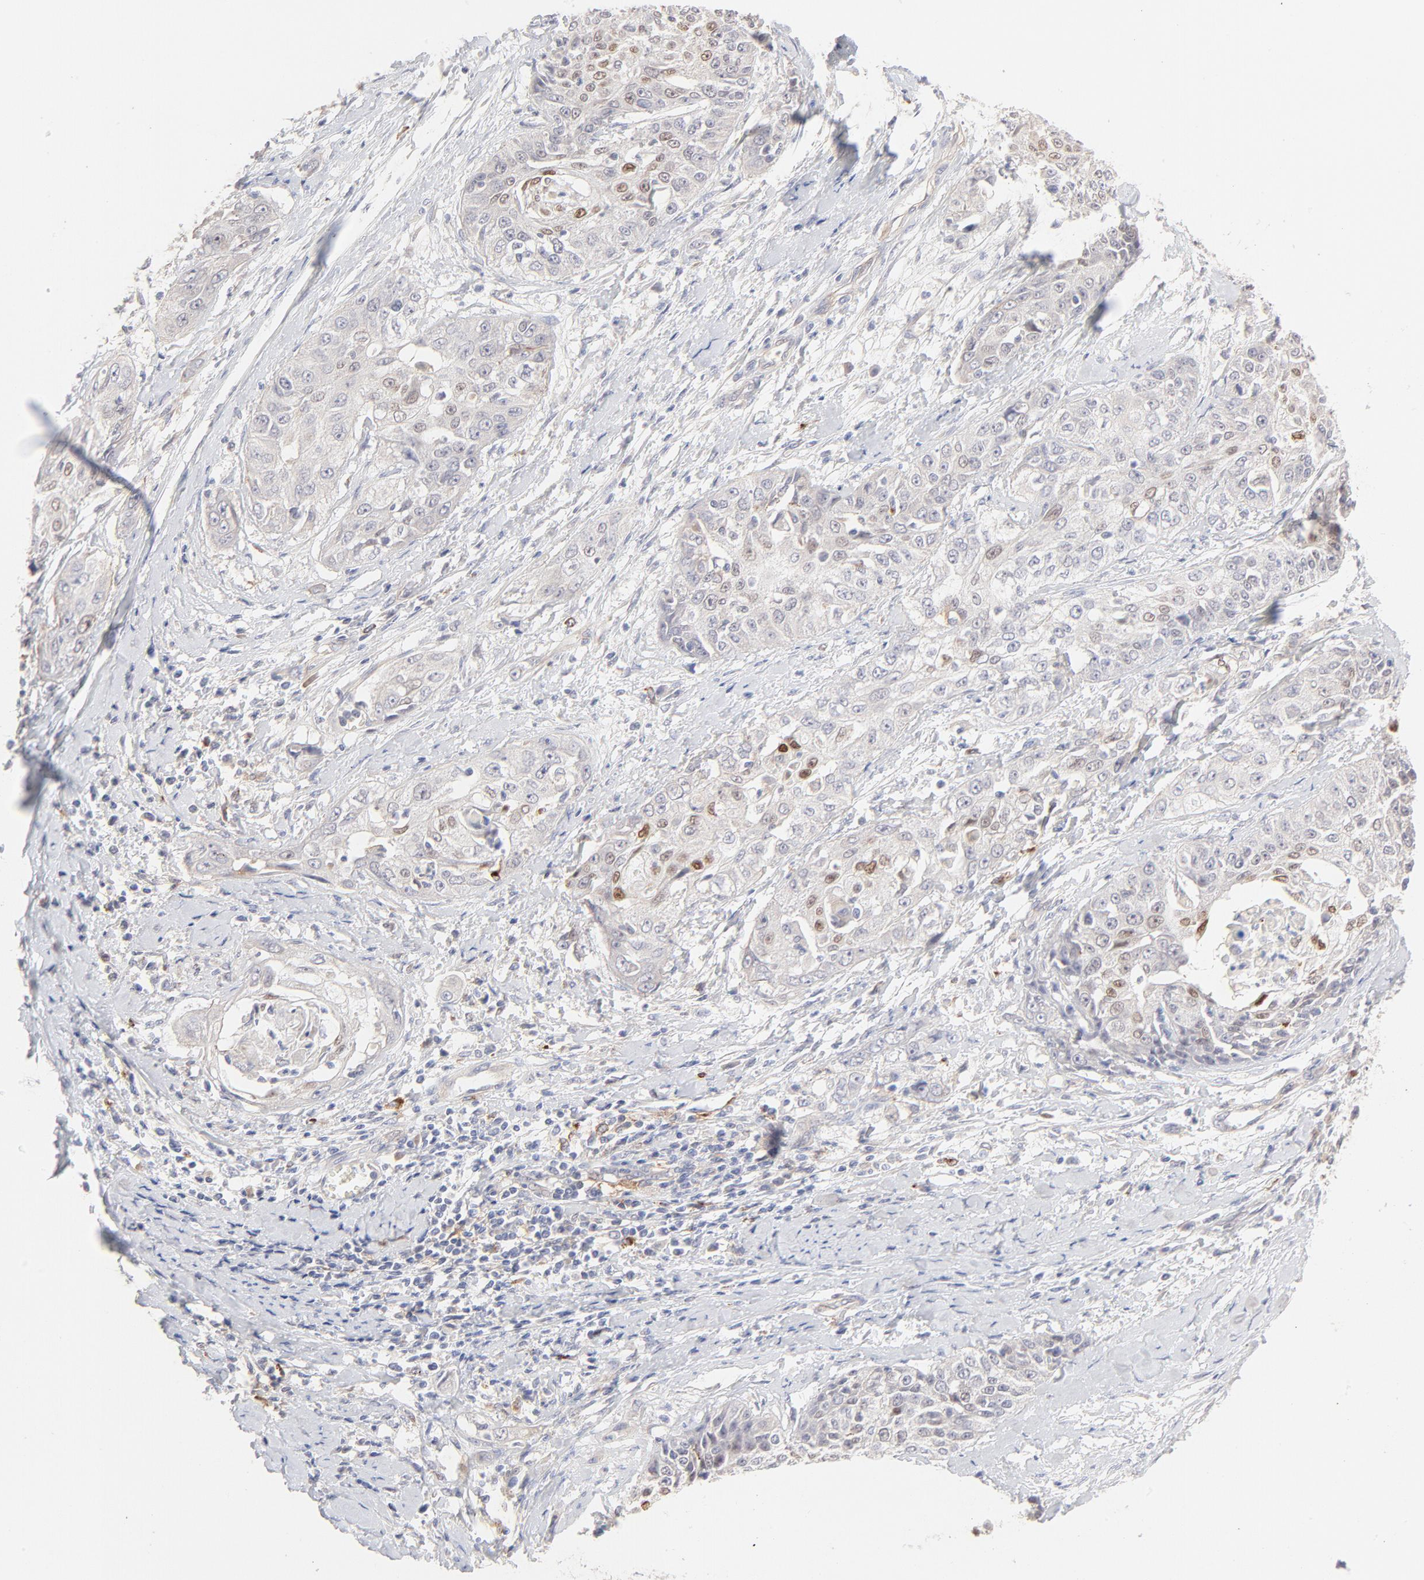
{"staining": {"intensity": "weak", "quantity": "<25%", "location": "nuclear"}, "tissue": "cervical cancer", "cell_type": "Tumor cells", "image_type": "cancer", "snomed": [{"axis": "morphology", "description": "Squamous cell carcinoma, NOS"}, {"axis": "topography", "description": "Cervix"}], "caption": "Tumor cells are negative for protein expression in human squamous cell carcinoma (cervical).", "gene": "ELF3", "patient": {"sex": "female", "age": 64}}